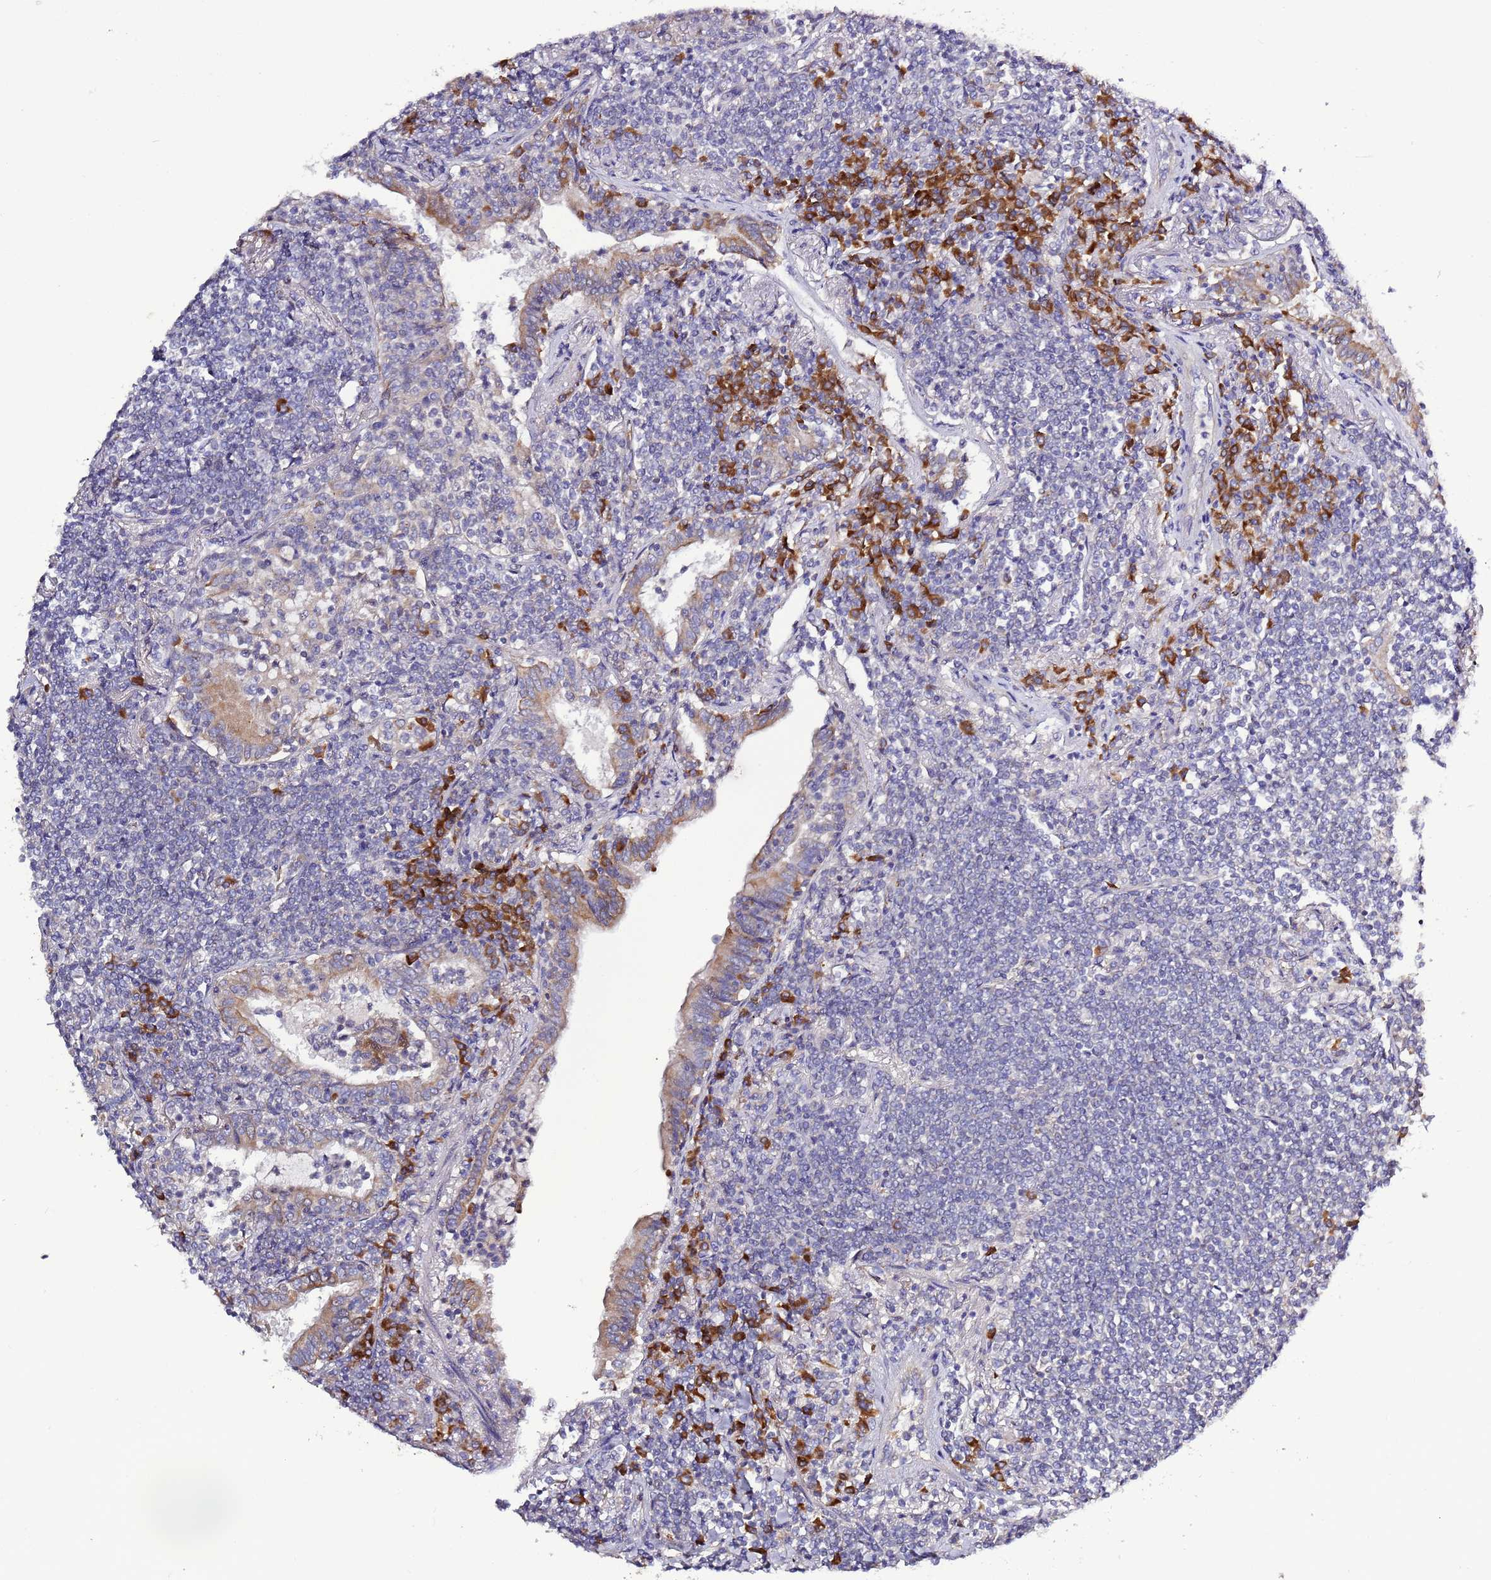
{"staining": {"intensity": "negative", "quantity": "none", "location": "none"}, "tissue": "lymphoma", "cell_type": "Tumor cells", "image_type": "cancer", "snomed": [{"axis": "morphology", "description": "Malignant lymphoma, non-Hodgkin's type, Low grade"}, {"axis": "topography", "description": "Lung"}], "caption": "The IHC image has no significant staining in tumor cells of lymphoma tissue. (DAB (3,3'-diaminobenzidine) IHC with hematoxylin counter stain).", "gene": "SPCS1", "patient": {"sex": "female", "age": 71}}